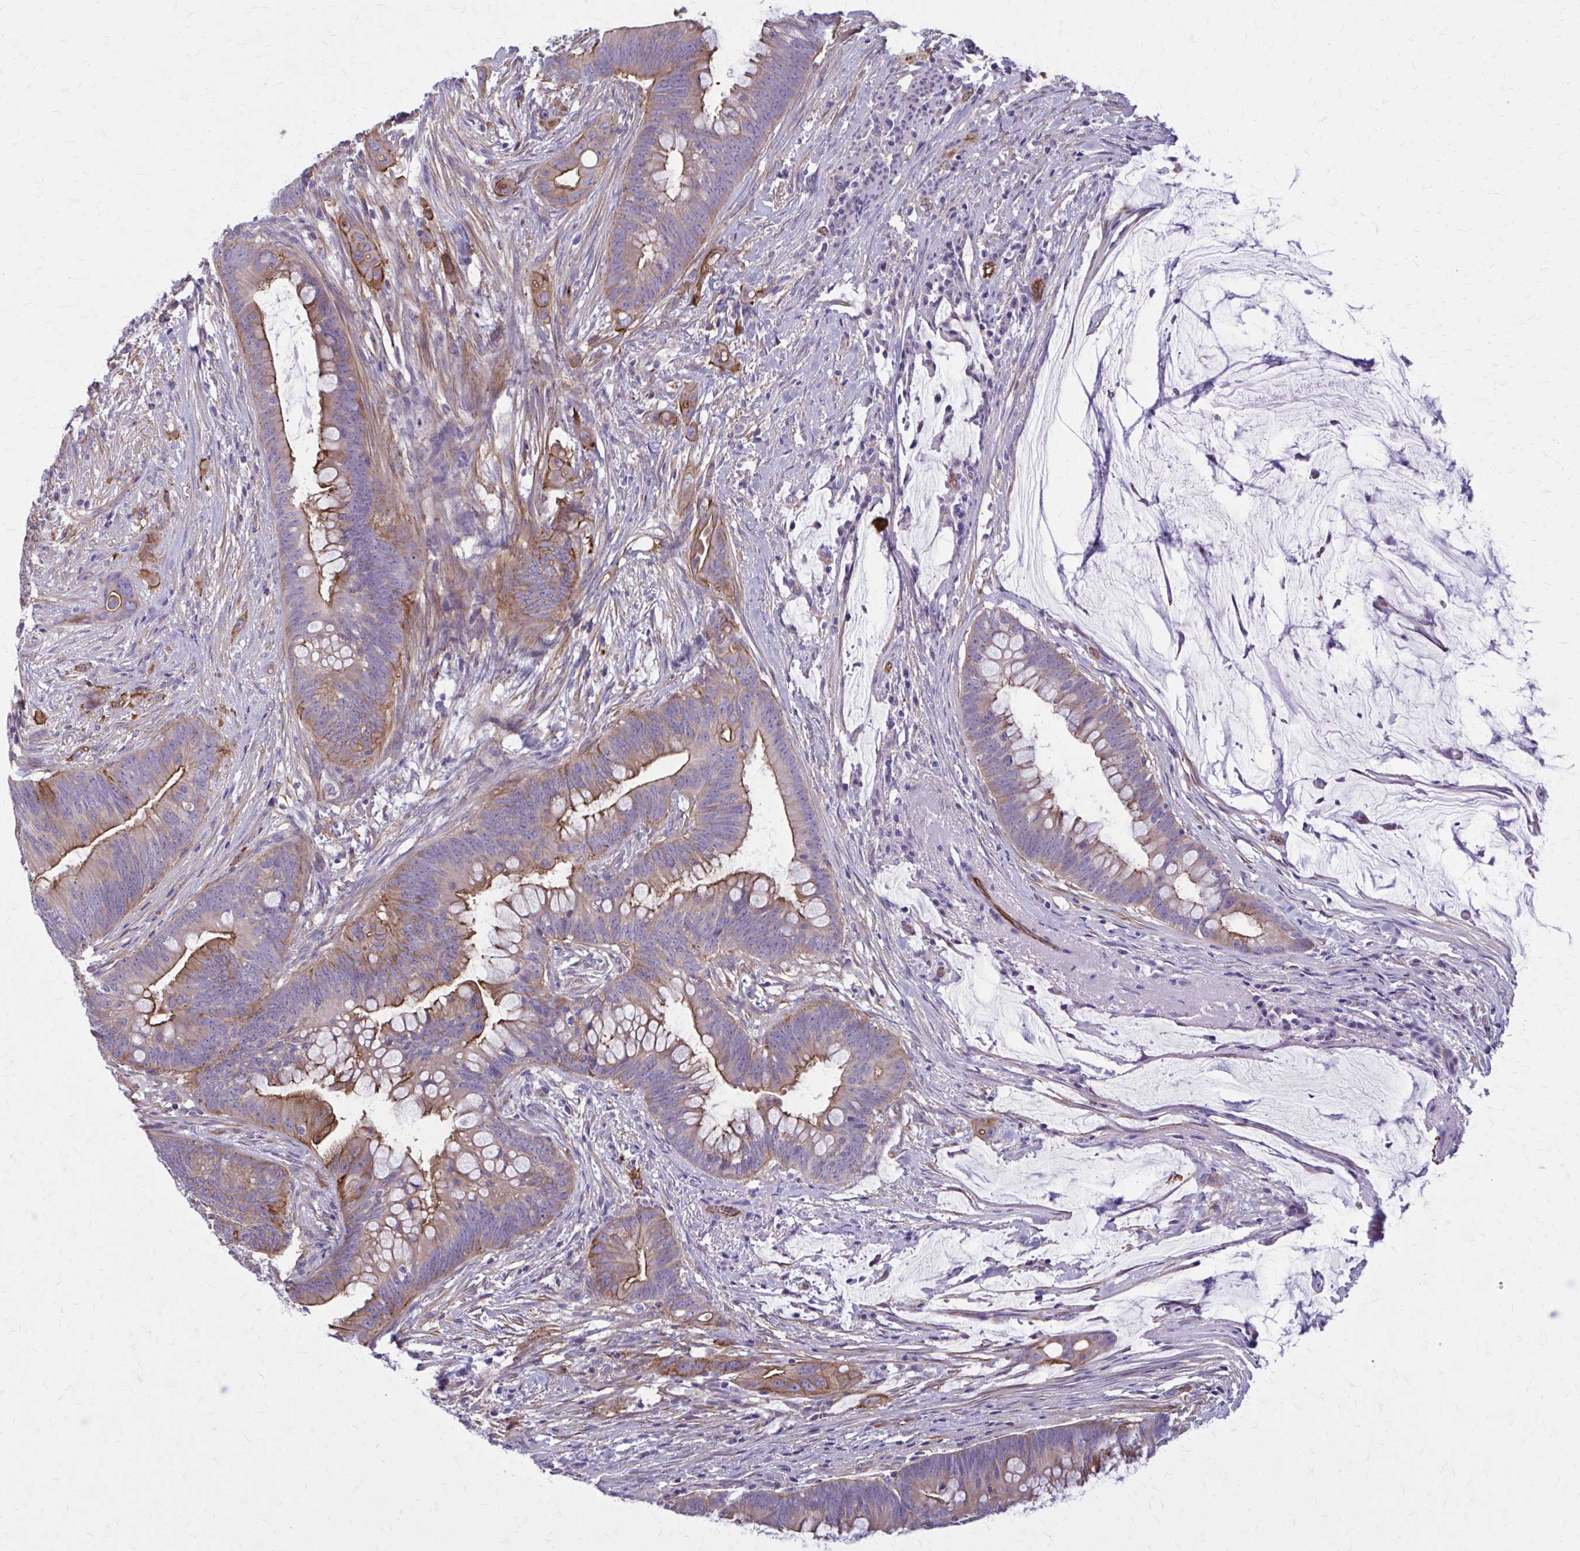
{"staining": {"intensity": "moderate", "quantity": ">75%", "location": "cytoplasmic/membranous"}, "tissue": "colorectal cancer", "cell_type": "Tumor cells", "image_type": "cancer", "snomed": [{"axis": "morphology", "description": "Adenocarcinoma, NOS"}, {"axis": "topography", "description": "Colon"}], "caption": "DAB immunohistochemical staining of colorectal cancer (adenocarcinoma) demonstrates moderate cytoplasmic/membranous protein expression in about >75% of tumor cells.", "gene": "ZDHHC7", "patient": {"sex": "male", "age": 62}}